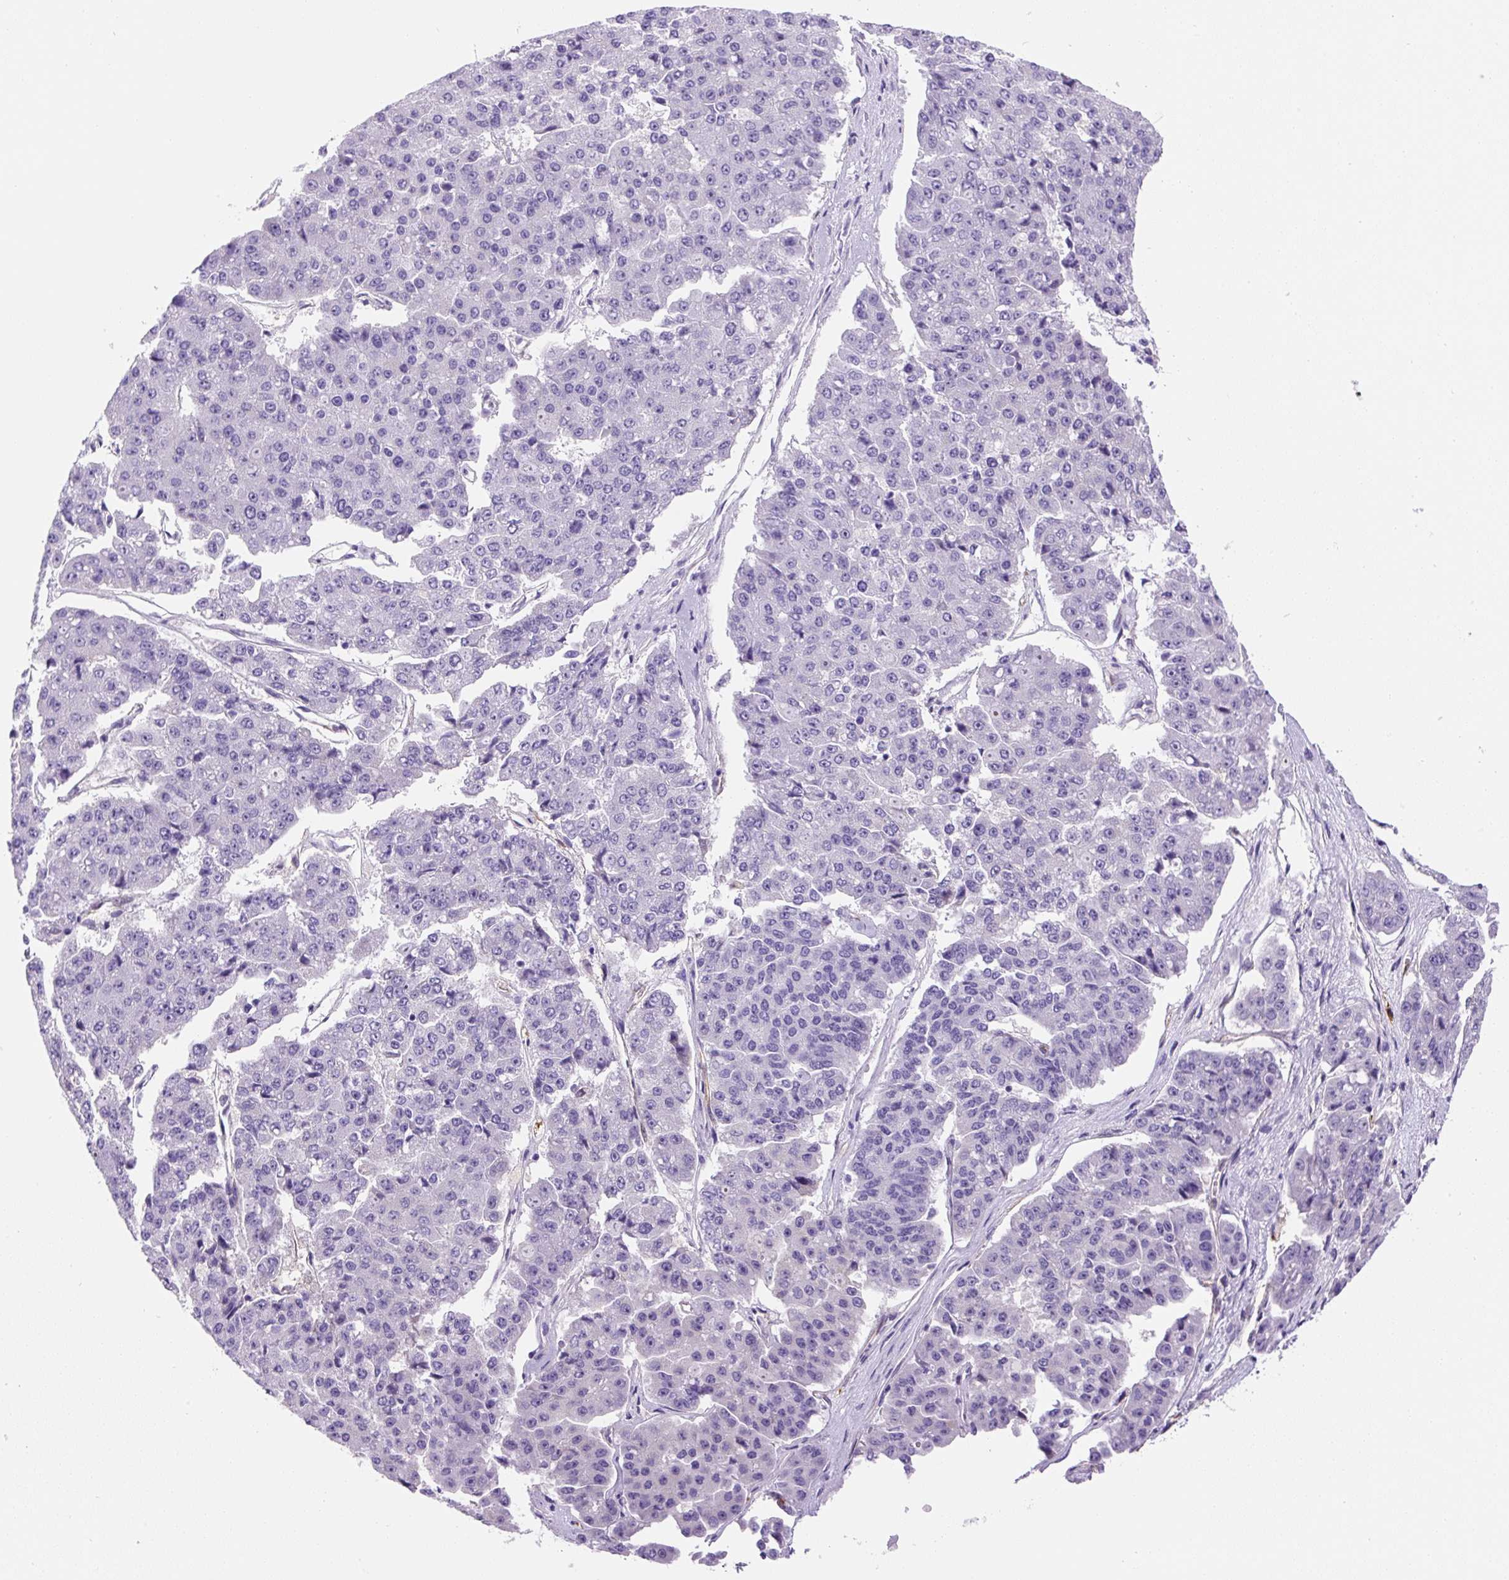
{"staining": {"intensity": "negative", "quantity": "none", "location": "none"}, "tissue": "pancreatic cancer", "cell_type": "Tumor cells", "image_type": "cancer", "snomed": [{"axis": "morphology", "description": "Adenocarcinoma, NOS"}, {"axis": "topography", "description": "Pancreas"}], "caption": "Protein analysis of pancreatic cancer (adenocarcinoma) shows no significant expression in tumor cells. The staining is performed using DAB (3,3'-diaminobenzidine) brown chromogen with nuclei counter-stained in using hematoxylin.", "gene": "ASB4", "patient": {"sex": "male", "age": 50}}